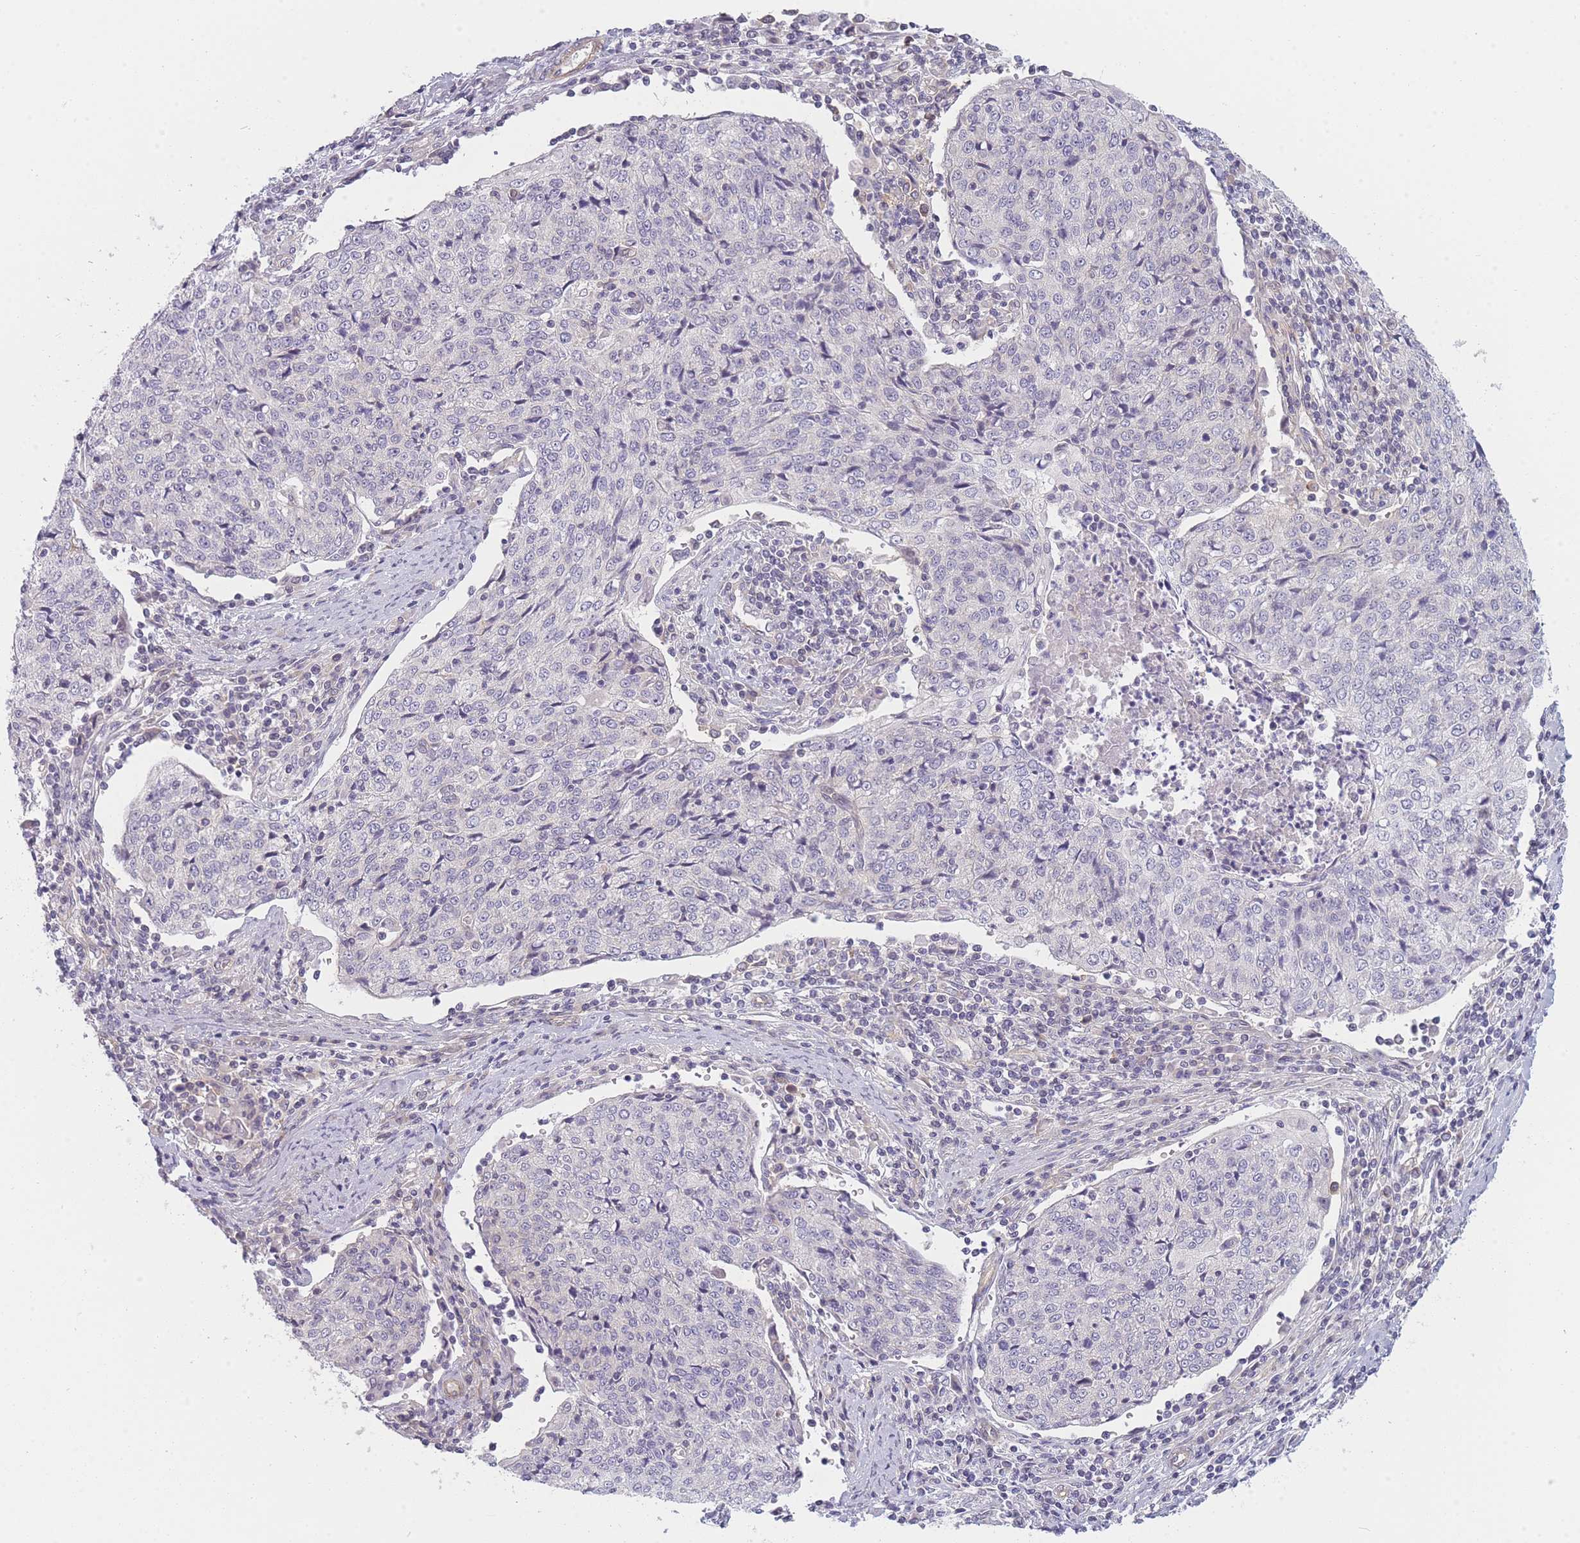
{"staining": {"intensity": "negative", "quantity": "none", "location": "none"}, "tissue": "cervical cancer", "cell_type": "Tumor cells", "image_type": "cancer", "snomed": [{"axis": "morphology", "description": "Squamous cell carcinoma, NOS"}, {"axis": "topography", "description": "Cervix"}], "caption": "Immunohistochemistry photomicrograph of neoplastic tissue: cervical squamous cell carcinoma stained with DAB (3,3'-diaminobenzidine) demonstrates no significant protein expression in tumor cells.", "gene": "SLC7A6", "patient": {"sex": "female", "age": 48}}